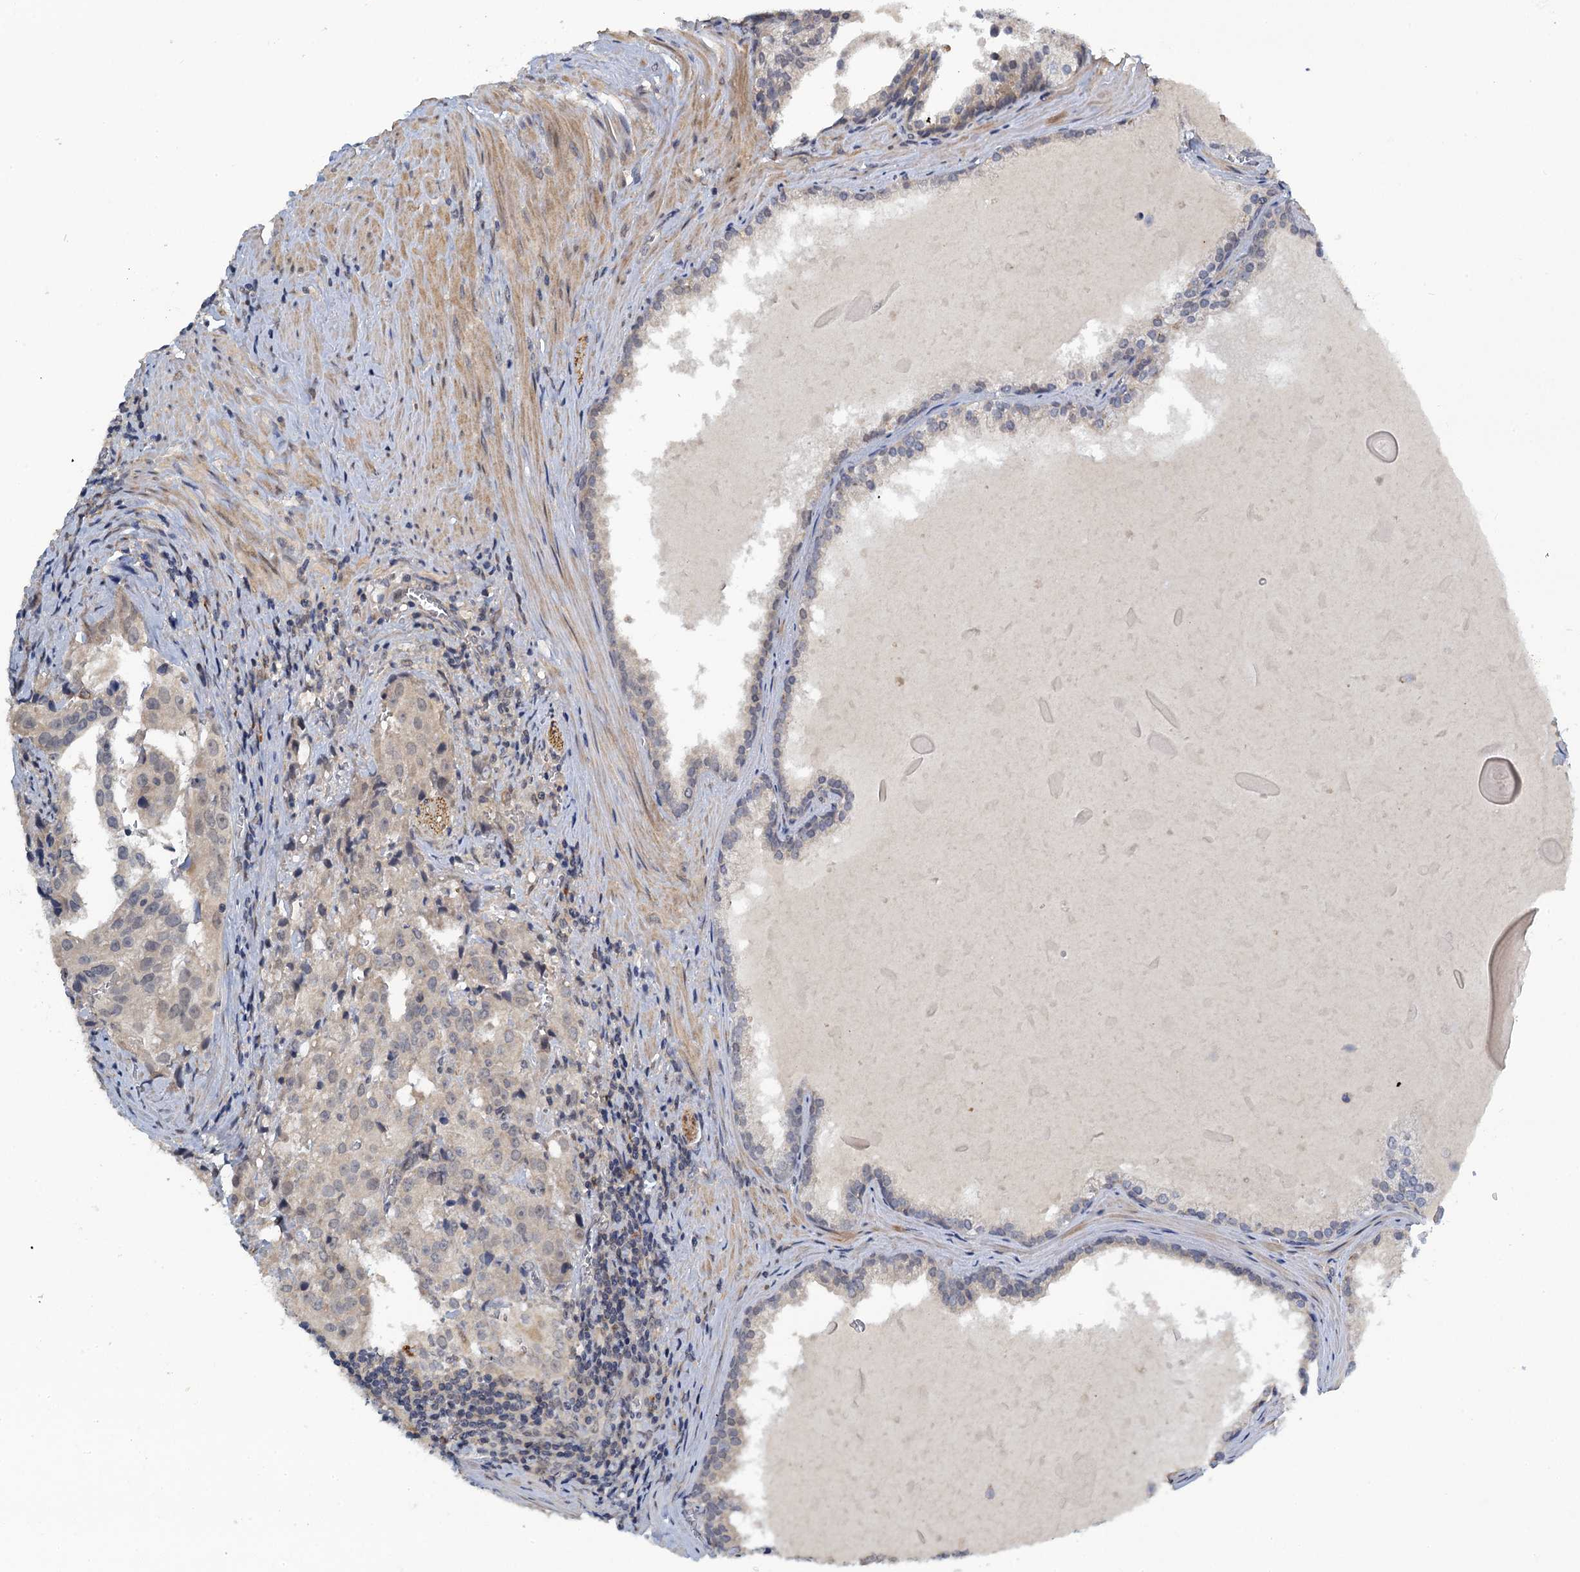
{"staining": {"intensity": "negative", "quantity": "none", "location": "none"}, "tissue": "prostate cancer", "cell_type": "Tumor cells", "image_type": "cancer", "snomed": [{"axis": "morphology", "description": "Adenocarcinoma, High grade"}, {"axis": "topography", "description": "Prostate"}], "caption": "IHC histopathology image of prostate cancer stained for a protein (brown), which reveals no positivity in tumor cells.", "gene": "MRFAP1", "patient": {"sex": "male", "age": 68}}